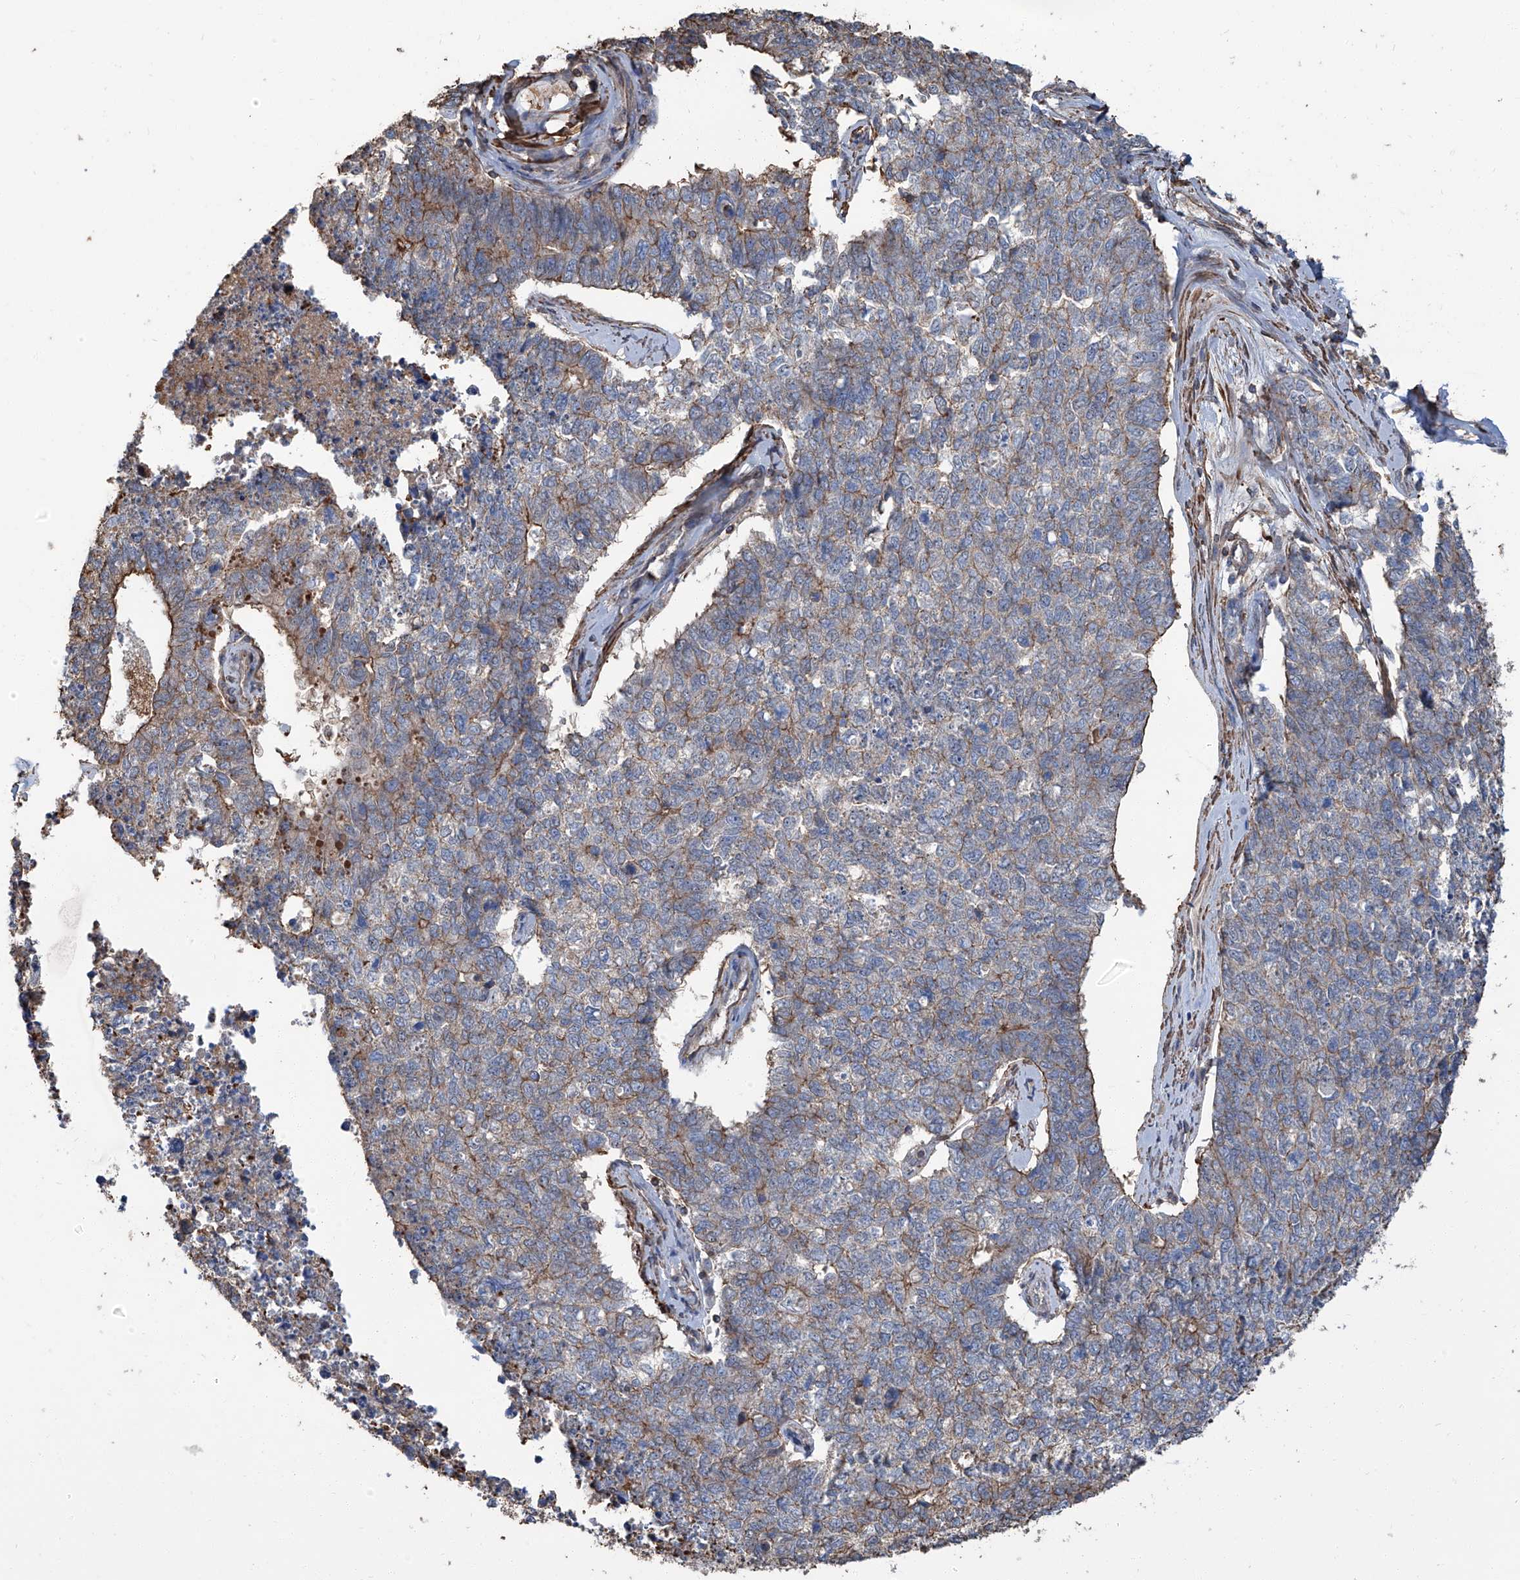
{"staining": {"intensity": "moderate", "quantity": "<25%", "location": "cytoplasmic/membranous"}, "tissue": "cervical cancer", "cell_type": "Tumor cells", "image_type": "cancer", "snomed": [{"axis": "morphology", "description": "Squamous cell carcinoma, NOS"}, {"axis": "topography", "description": "Cervix"}], "caption": "A photomicrograph showing moderate cytoplasmic/membranous positivity in approximately <25% of tumor cells in cervical cancer, as visualized by brown immunohistochemical staining.", "gene": "PIEZO2", "patient": {"sex": "female", "age": 63}}